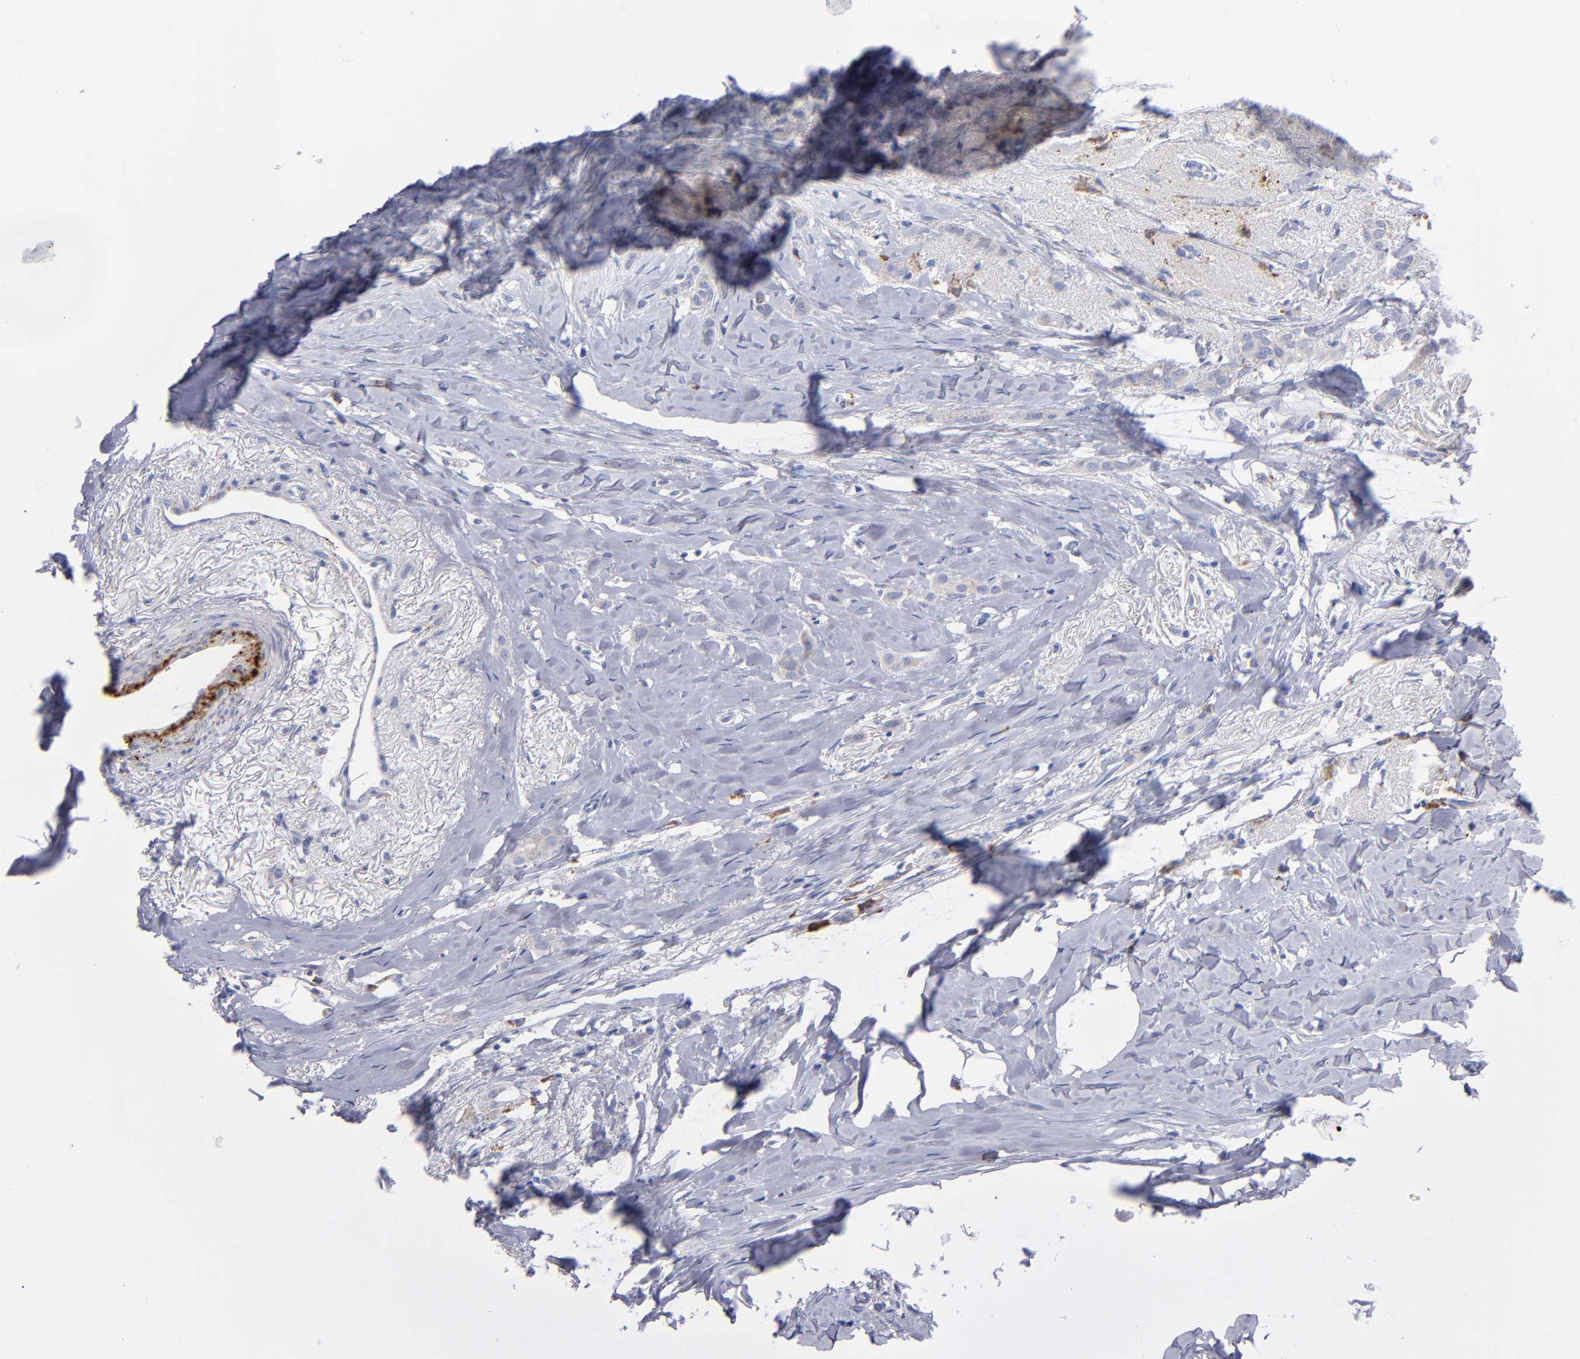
{"staining": {"intensity": "weak", "quantity": "<25%", "location": "cytoplasmic/membranous"}, "tissue": "breast cancer", "cell_type": "Tumor cells", "image_type": "cancer", "snomed": [{"axis": "morphology", "description": "Lobular carcinoma"}, {"axis": "topography", "description": "Breast"}], "caption": "Immunohistochemical staining of human lobular carcinoma (breast) displays no significant positivity in tumor cells.", "gene": "MFGE8", "patient": {"sex": "female", "age": 55}}